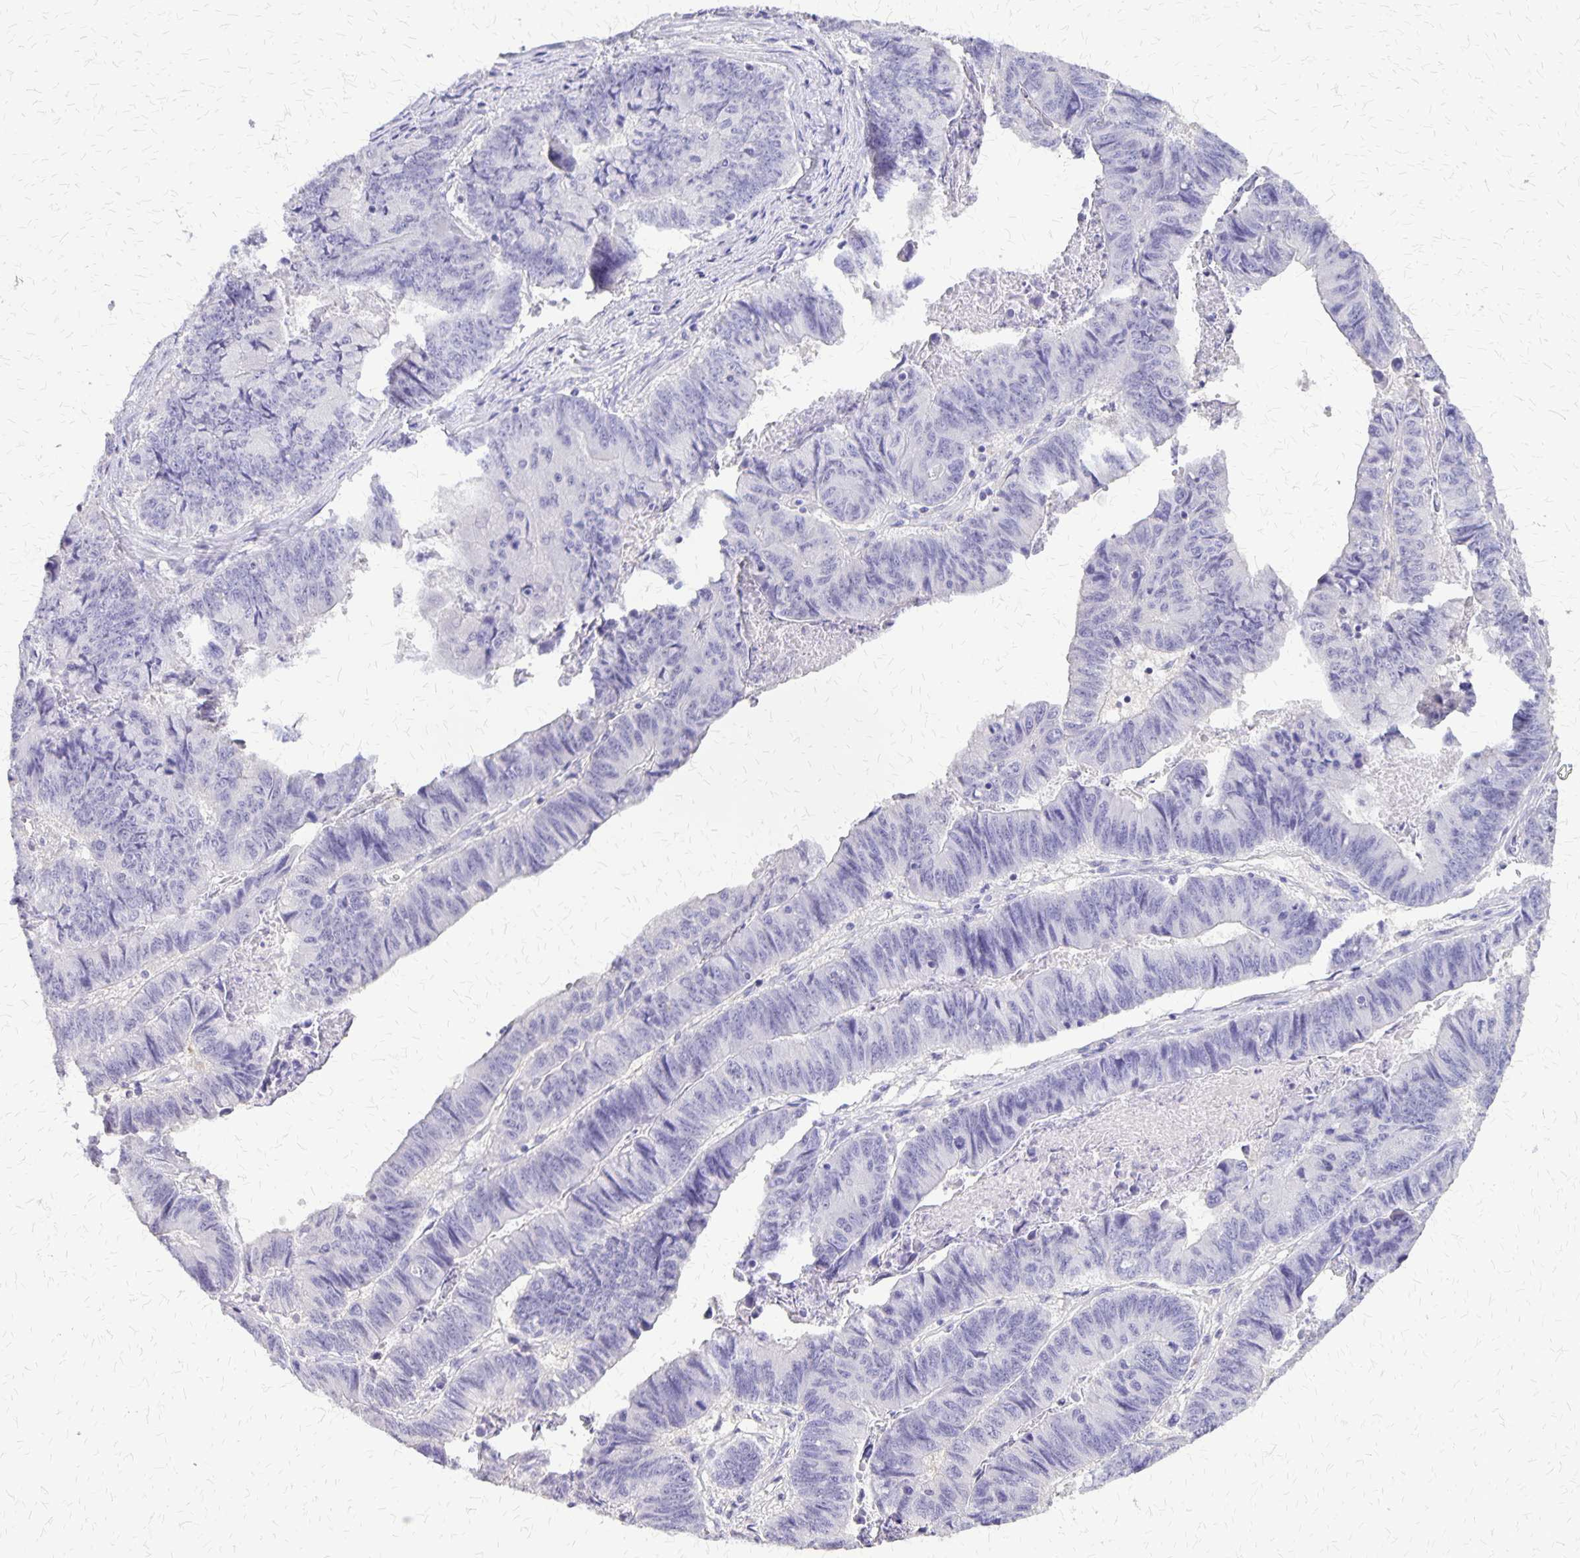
{"staining": {"intensity": "negative", "quantity": "none", "location": "none"}, "tissue": "stomach cancer", "cell_type": "Tumor cells", "image_type": "cancer", "snomed": [{"axis": "morphology", "description": "Adenocarcinoma, NOS"}, {"axis": "topography", "description": "Stomach, lower"}], "caption": "Immunohistochemistry (IHC) micrograph of human stomach adenocarcinoma stained for a protein (brown), which exhibits no expression in tumor cells. Nuclei are stained in blue.", "gene": "SI", "patient": {"sex": "male", "age": 77}}